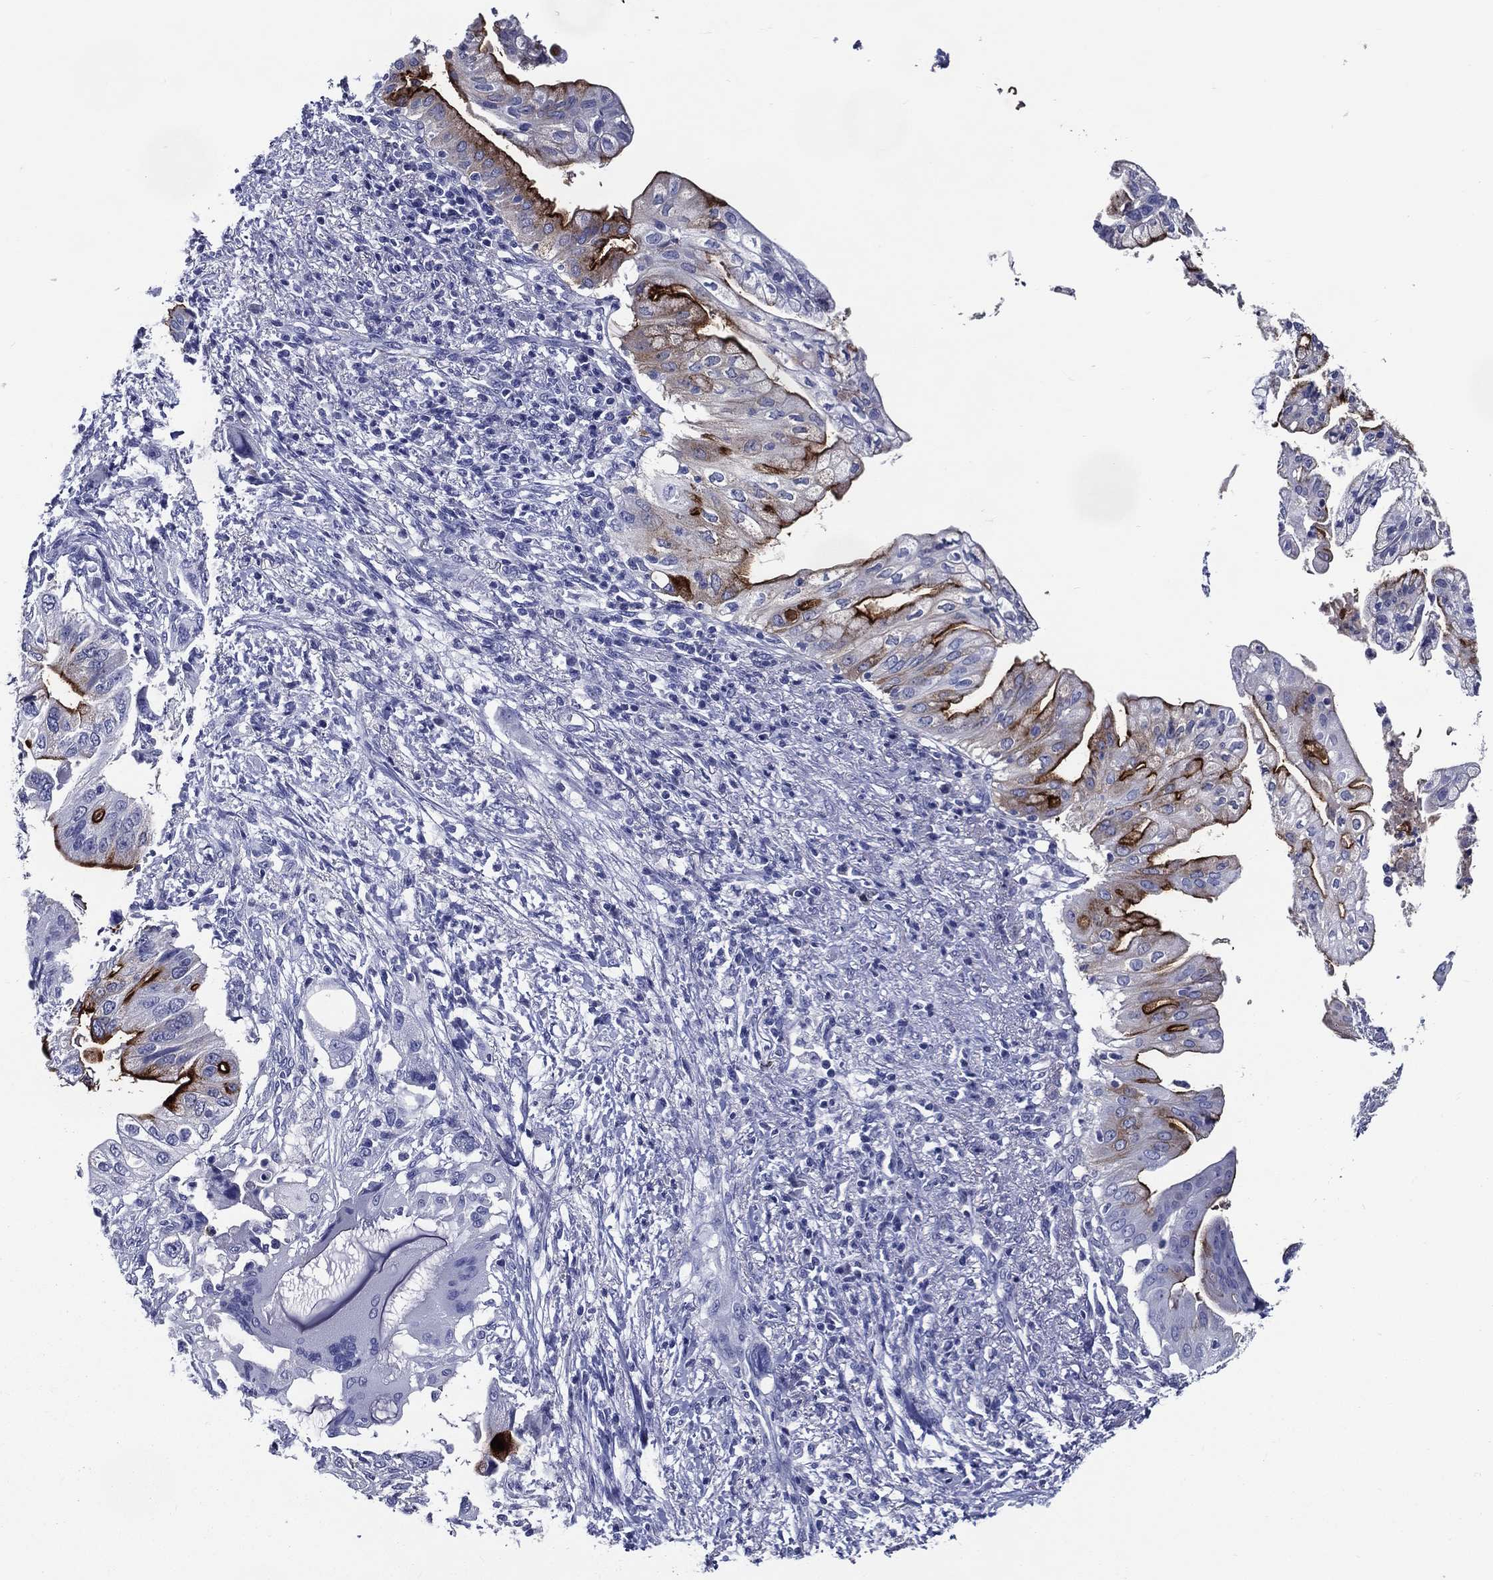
{"staining": {"intensity": "strong", "quantity": "<25%", "location": "cytoplasmic/membranous"}, "tissue": "pancreatic cancer", "cell_type": "Tumor cells", "image_type": "cancer", "snomed": [{"axis": "morphology", "description": "Adenocarcinoma, NOS"}, {"axis": "topography", "description": "Pancreas"}], "caption": "The immunohistochemical stain labels strong cytoplasmic/membranous staining in tumor cells of pancreatic adenocarcinoma tissue. The protein is shown in brown color, while the nuclei are stained blue.", "gene": "ACE2", "patient": {"sex": "female", "age": 72}}